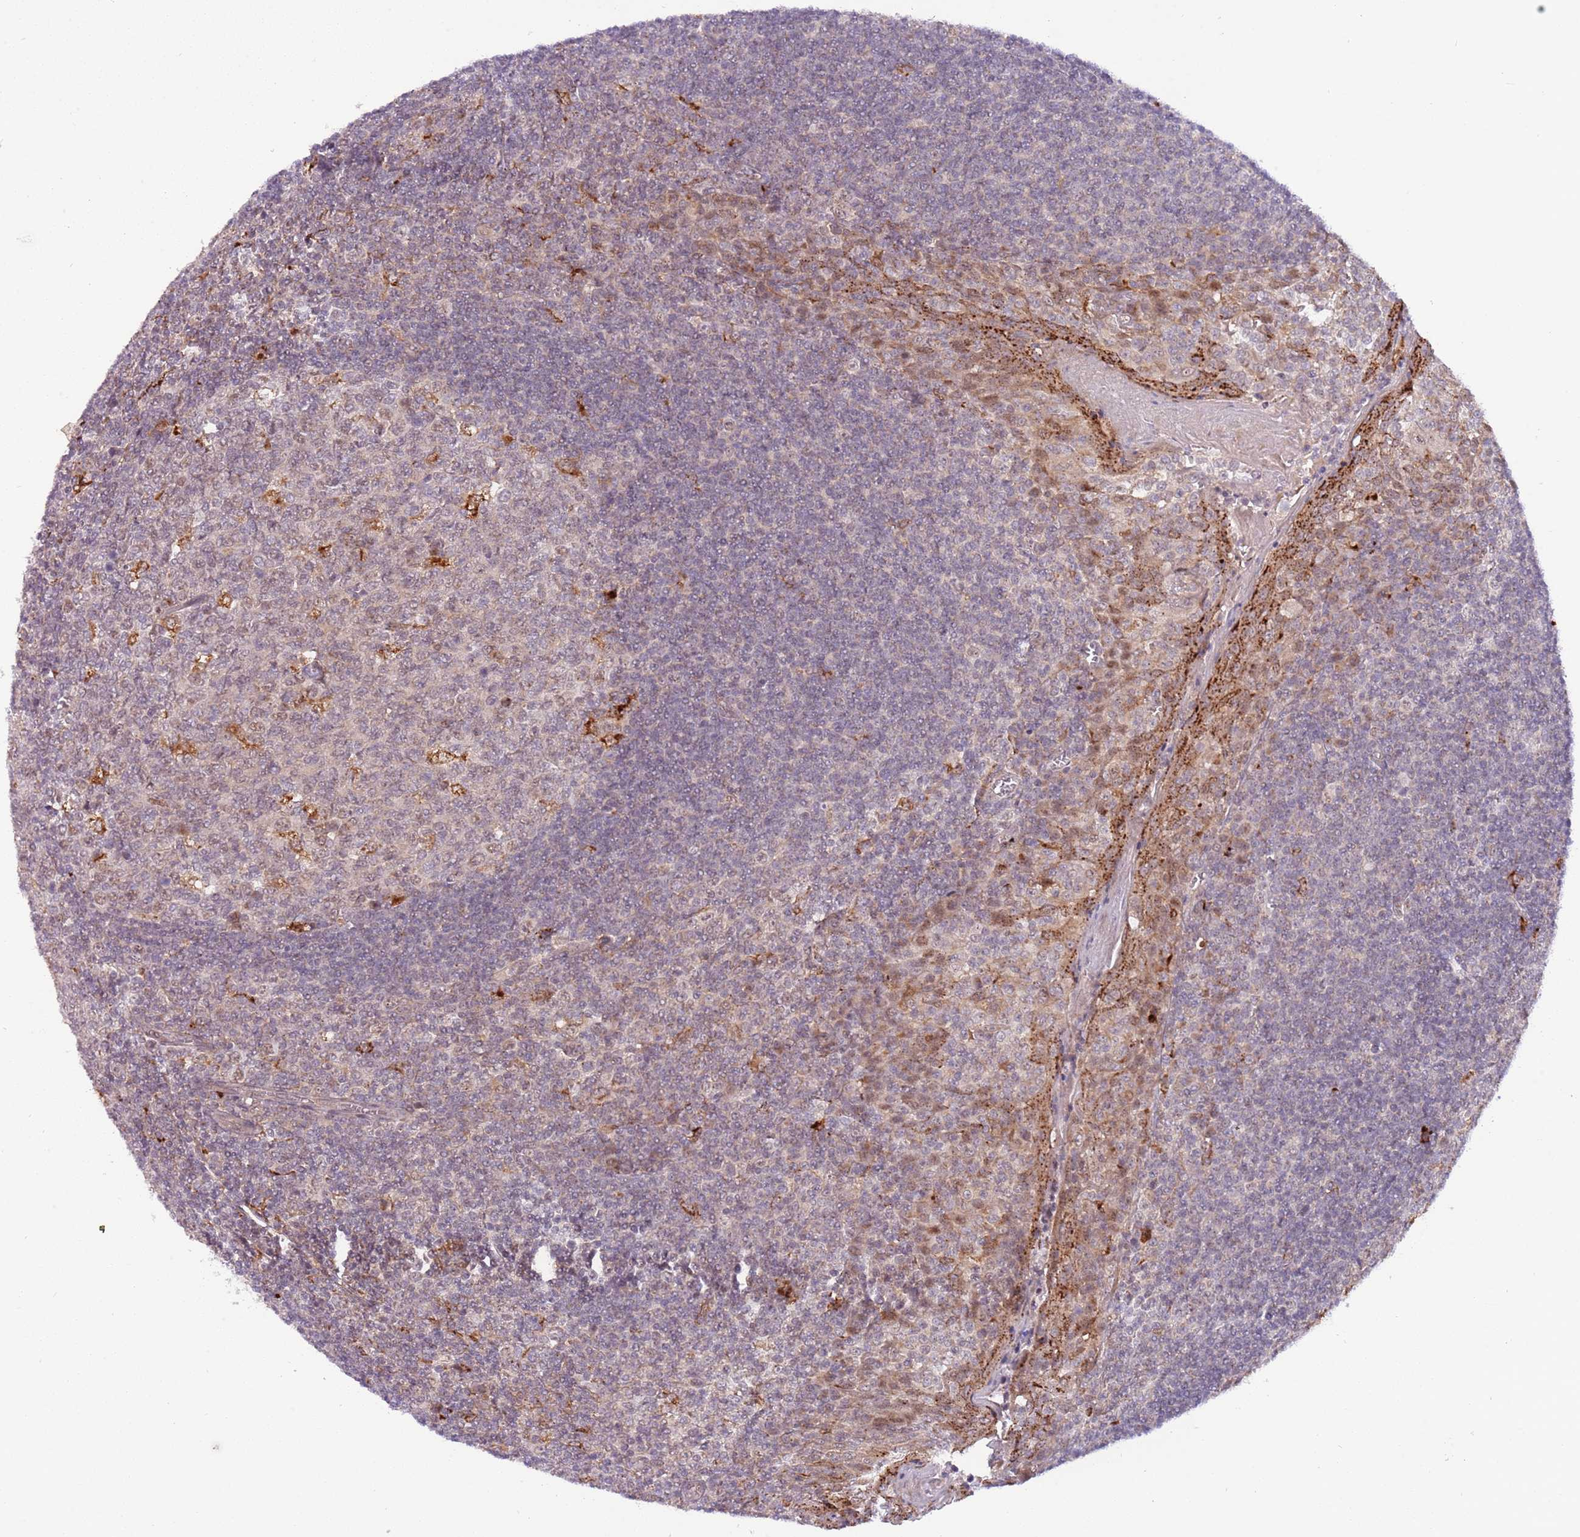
{"staining": {"intensity": "strong", "quantity": "<25%", "location": "cytoplasmic/membranous"}, "tissue": "tonsil", "cell_type": "Germinal center cells", "image_type": "normal", "snomed": [{"axis": "morphology", "description": "Normal tissue, NOS"}, {"axis": "topography", "description": "Tonsil"}], "caption": "The histopathology image shows staining of unremarkable tonsil, revealing strong cytoplasmic/membranous protein staining (brown color) within germinal center cells.", "gene": "TRIM27", "patient": {"sex": "male", "age": 27}}